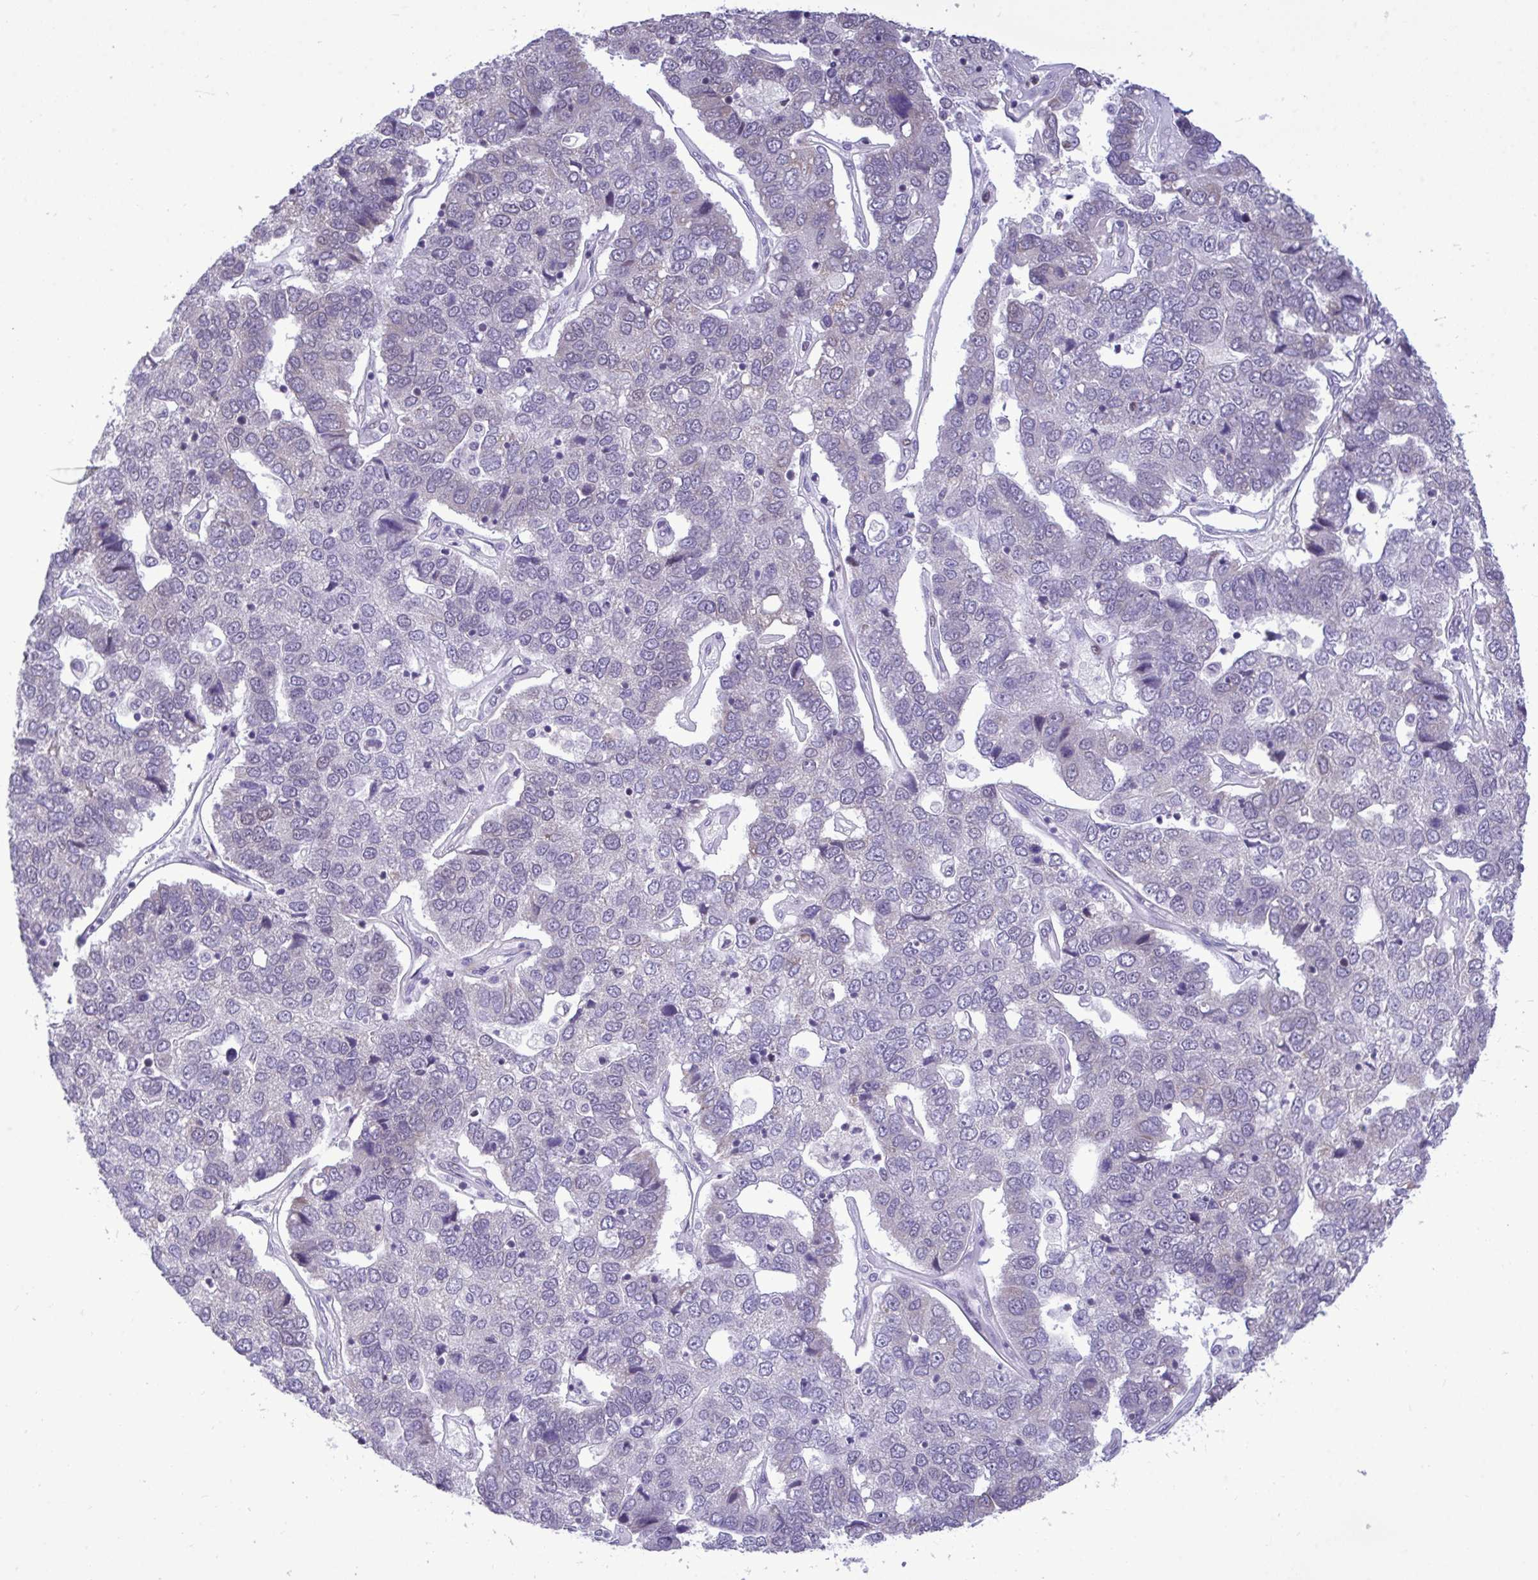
{"staining": {"intensity": "weak", "quantity": "<25%", "location": "nuclear"}, "tissue": "pancreatic cancer", "cell_type": "Tumor cells", "image_type": "cancer", "snomed": [{"axis": "morphology", "description": "Adenocarcinoma, NOS"}, {"axis": "topography", "description": "Pancreas"}], "caption": "This is a photomicrograph of IHC staining of pancreatic cancer, which shows no expression in tumor cells.", "gene": "C1QL2", "patient": {"sex": "female", "age": 61}}